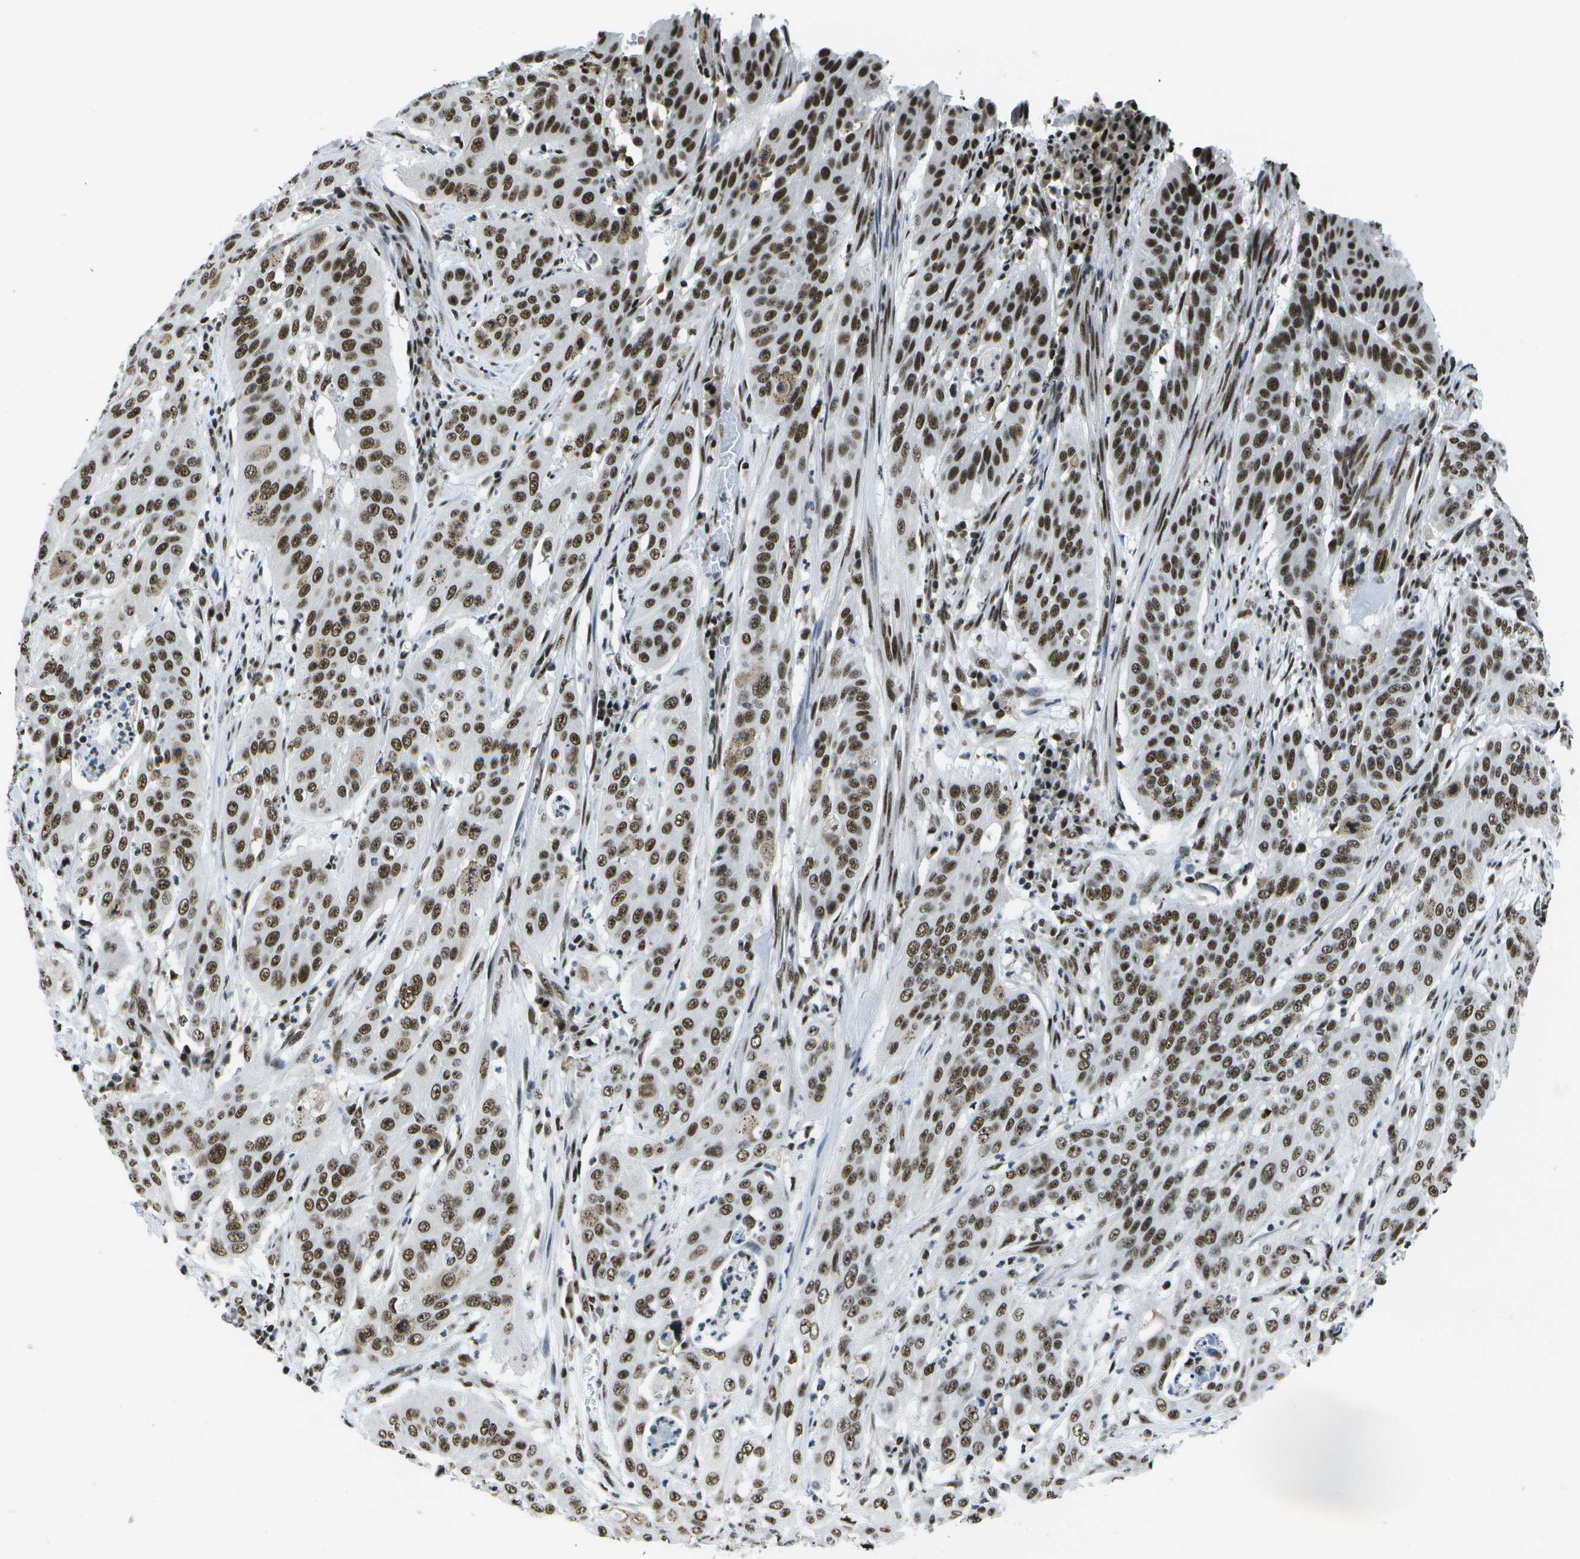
{"staining": {"intensity": "strong", "quantity": ">75%", "location": "nuclear"}, "tissue": "cervical cancer", "cell_type": "Tumor cells", "image_type": "cancer", "snomed": [{"axis": "morphology", "description": "Normal tissue, NOS"}, {"axis": "morphology", "description": "Squamous cell carcinoma, NOS"}, {"axis": "topography", "description": "Cervix"}], "caption": "Protein expression analysis of cervical squamous cell carcinoma reveals strong nuclear staining in about >75% of tumor cells.", "gene": "NSRP1", "patient": {"sex": "female", "age": 39}}